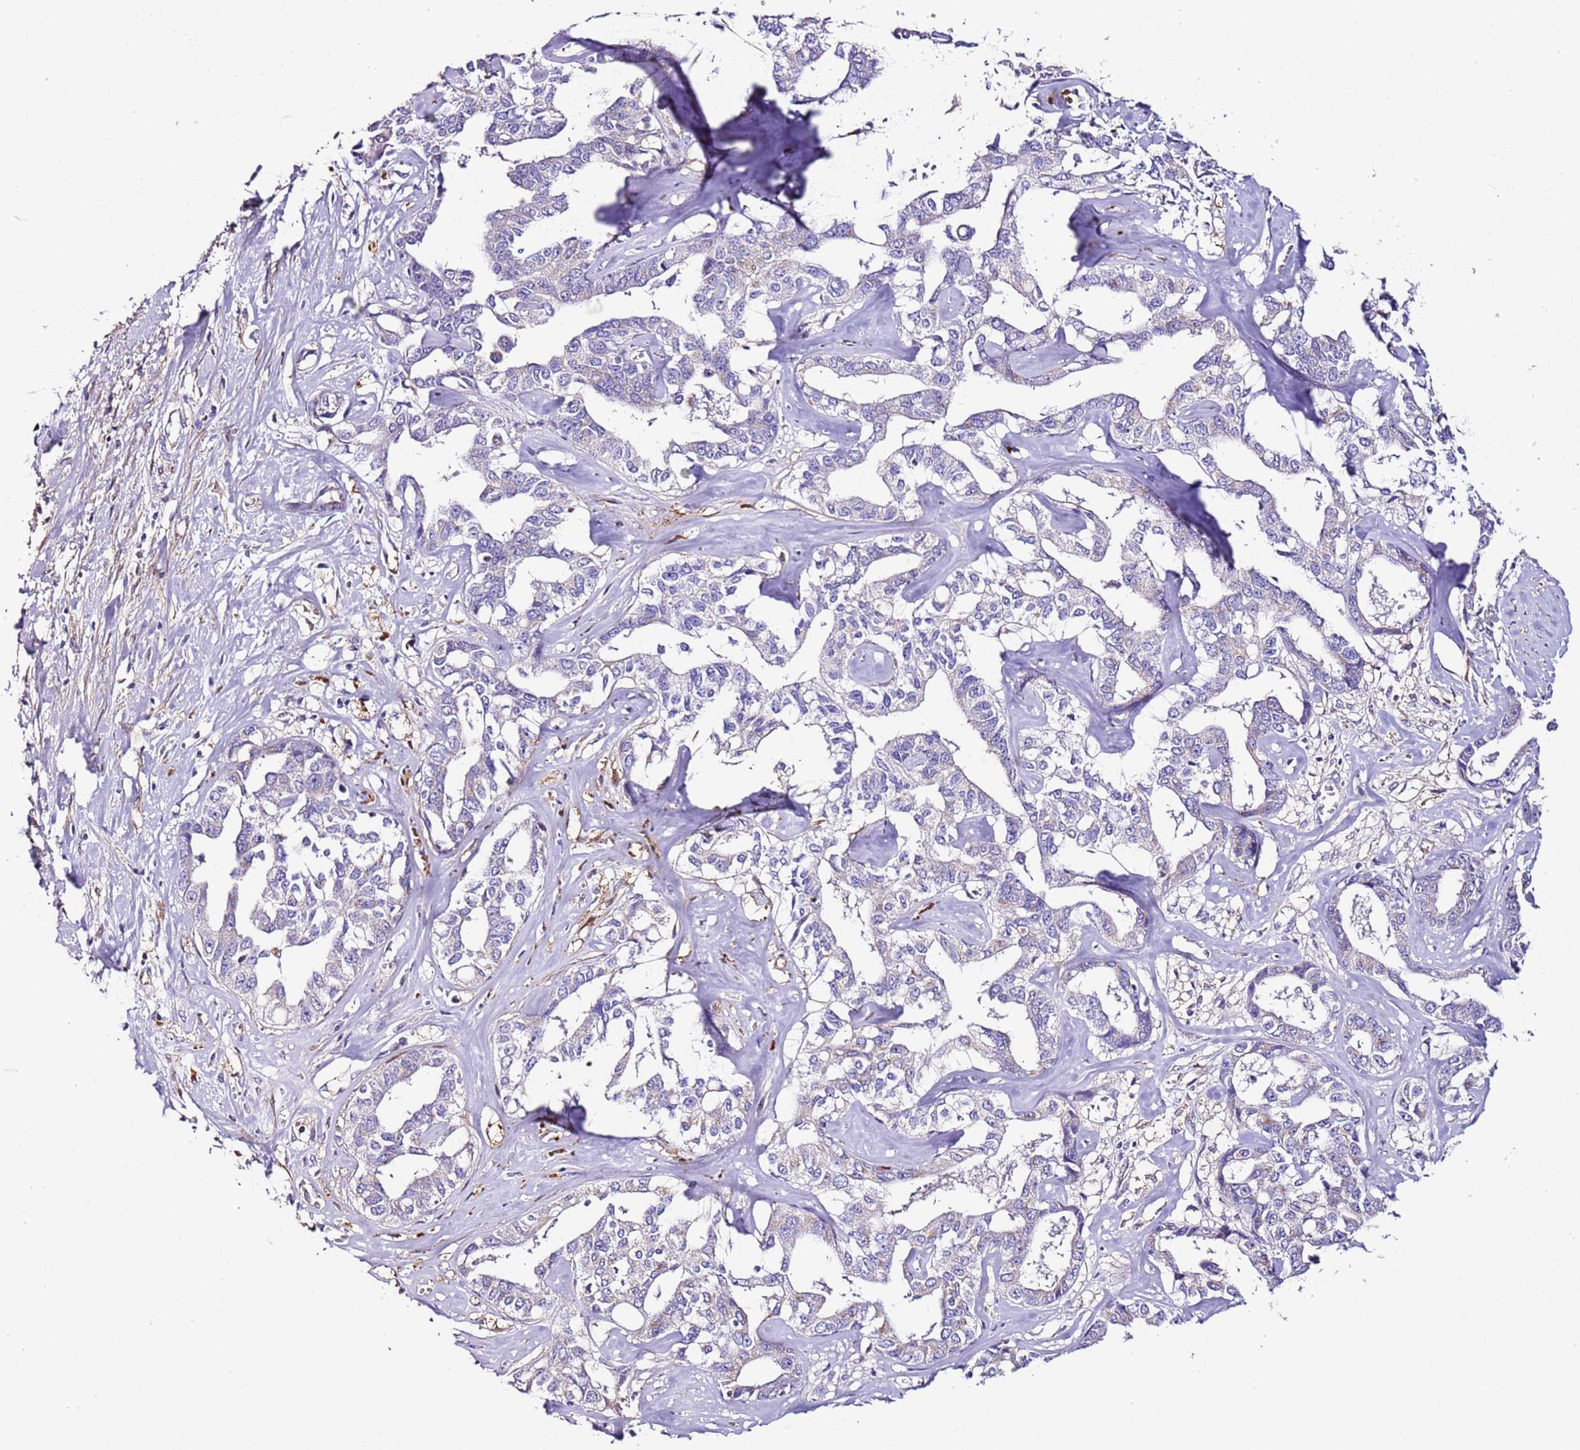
{"staining": {"intensity": "negative", "quantity": "none", "location": "none"}, "tissue": "liver cancer", "cell_type": "Tumor cells", "image_type": "cancer", "snomed": [{"axis": "morphology", "description": "Cholangiocarcinoma"}, {"axis": "topography", "description": "Liver"}], "caption": "The histopathology image reveals no significant expression in tumor cells of cholangiocarcinoma (liver).", "gene": "FAM174C", "patient": {"sex": "male", "age": 59}}